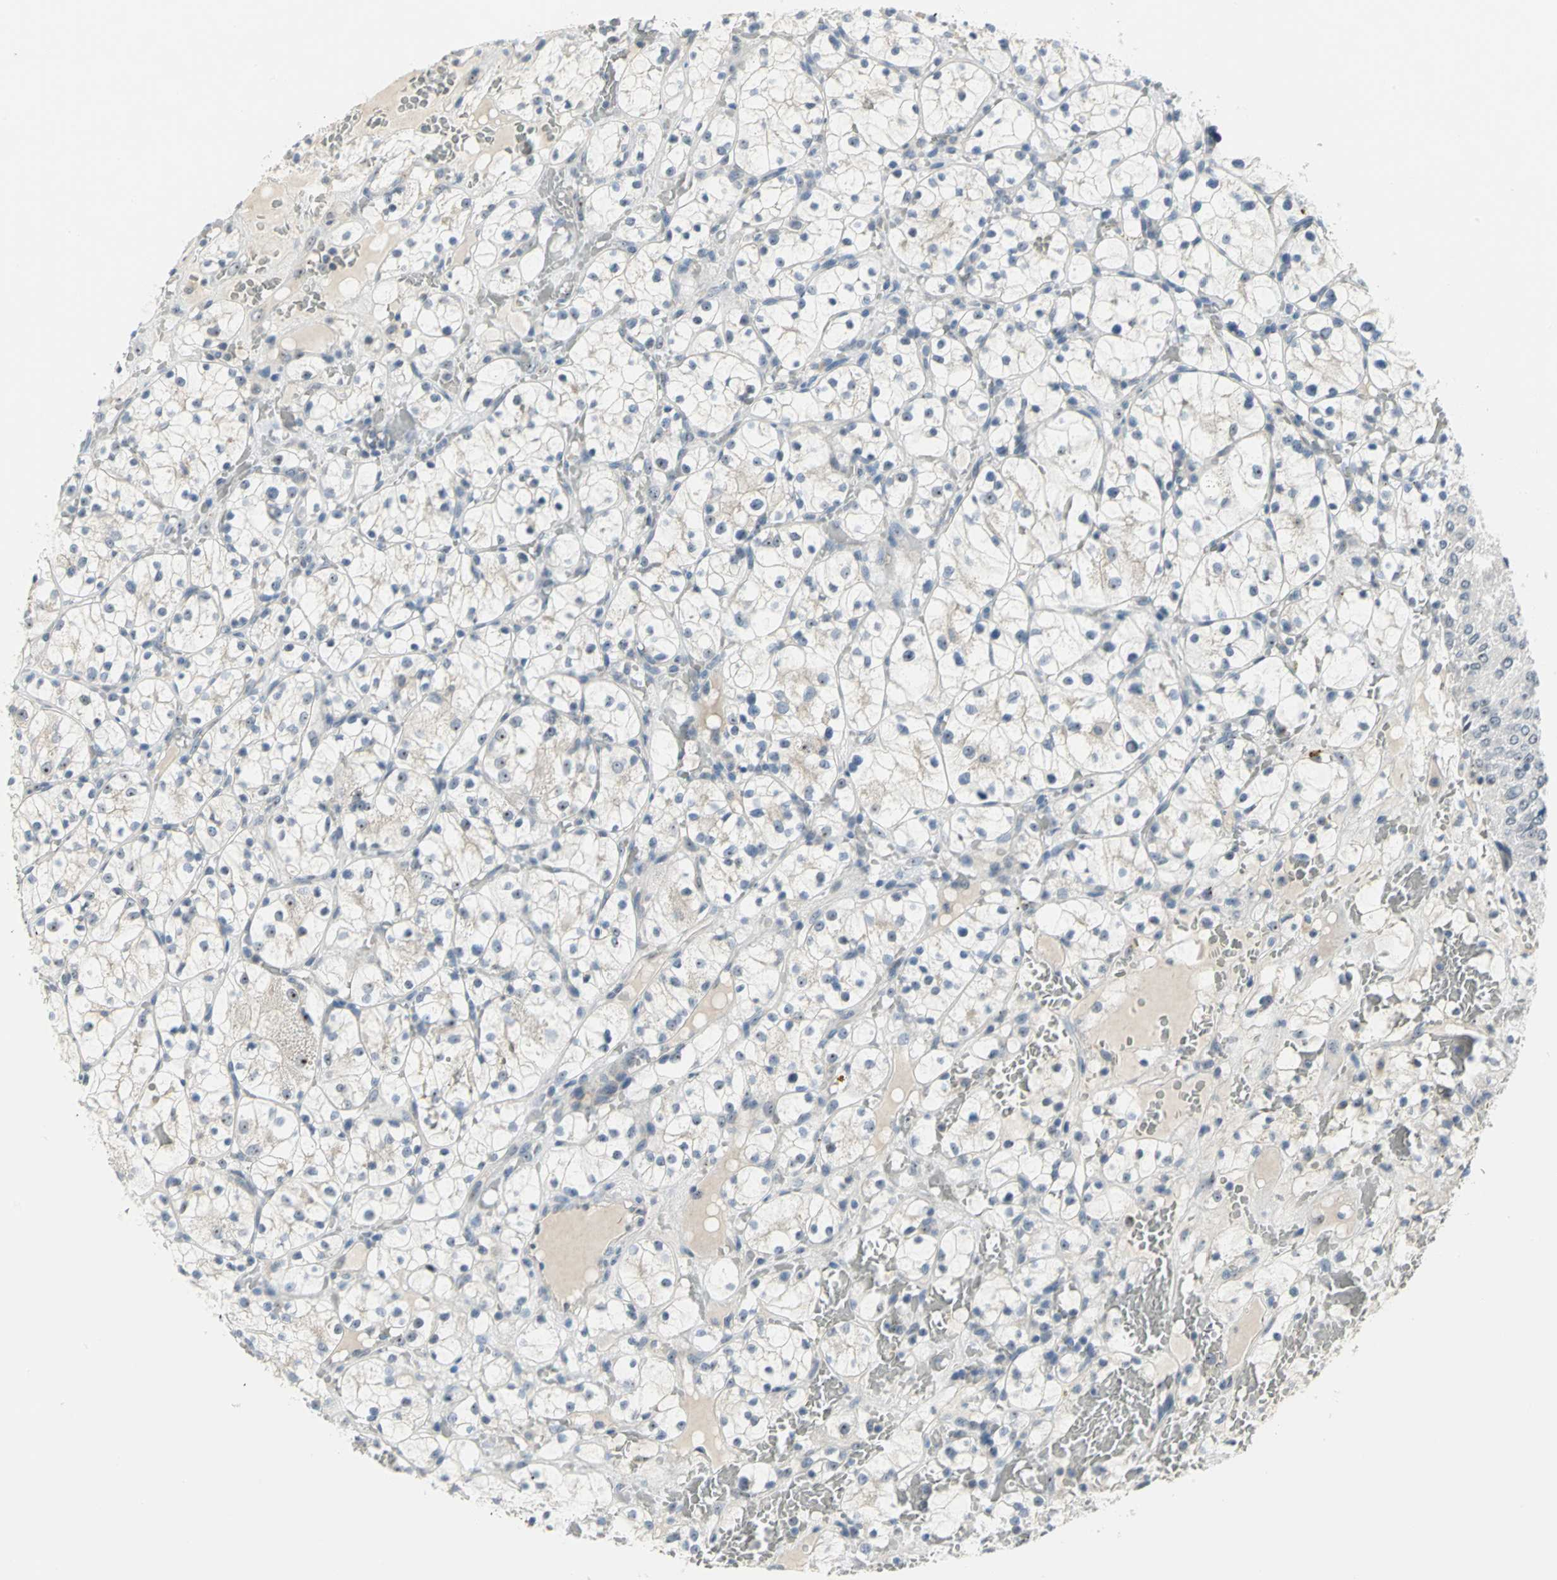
{"staining": {"intensity": "strong", "quantity": "25%-75%", "location": "nuclear"}, "tissue": "renal cancer", "cell_type": "Tumor cells", "image_type": "cancer", "snomed": [{"axis": "morphology", "description": "Adenocarcinoma, NOS"}, {"axis": "topography", "description": "Kidney"}], "caption": "About 25%-75% of tumor cells in human renal adenocarcinoma show strong nuclear protein positivity as visualized by brown immunohistochemical staining.", "gene": "MYBBP1A", "patient": {"sex": "female", "age": 60}}